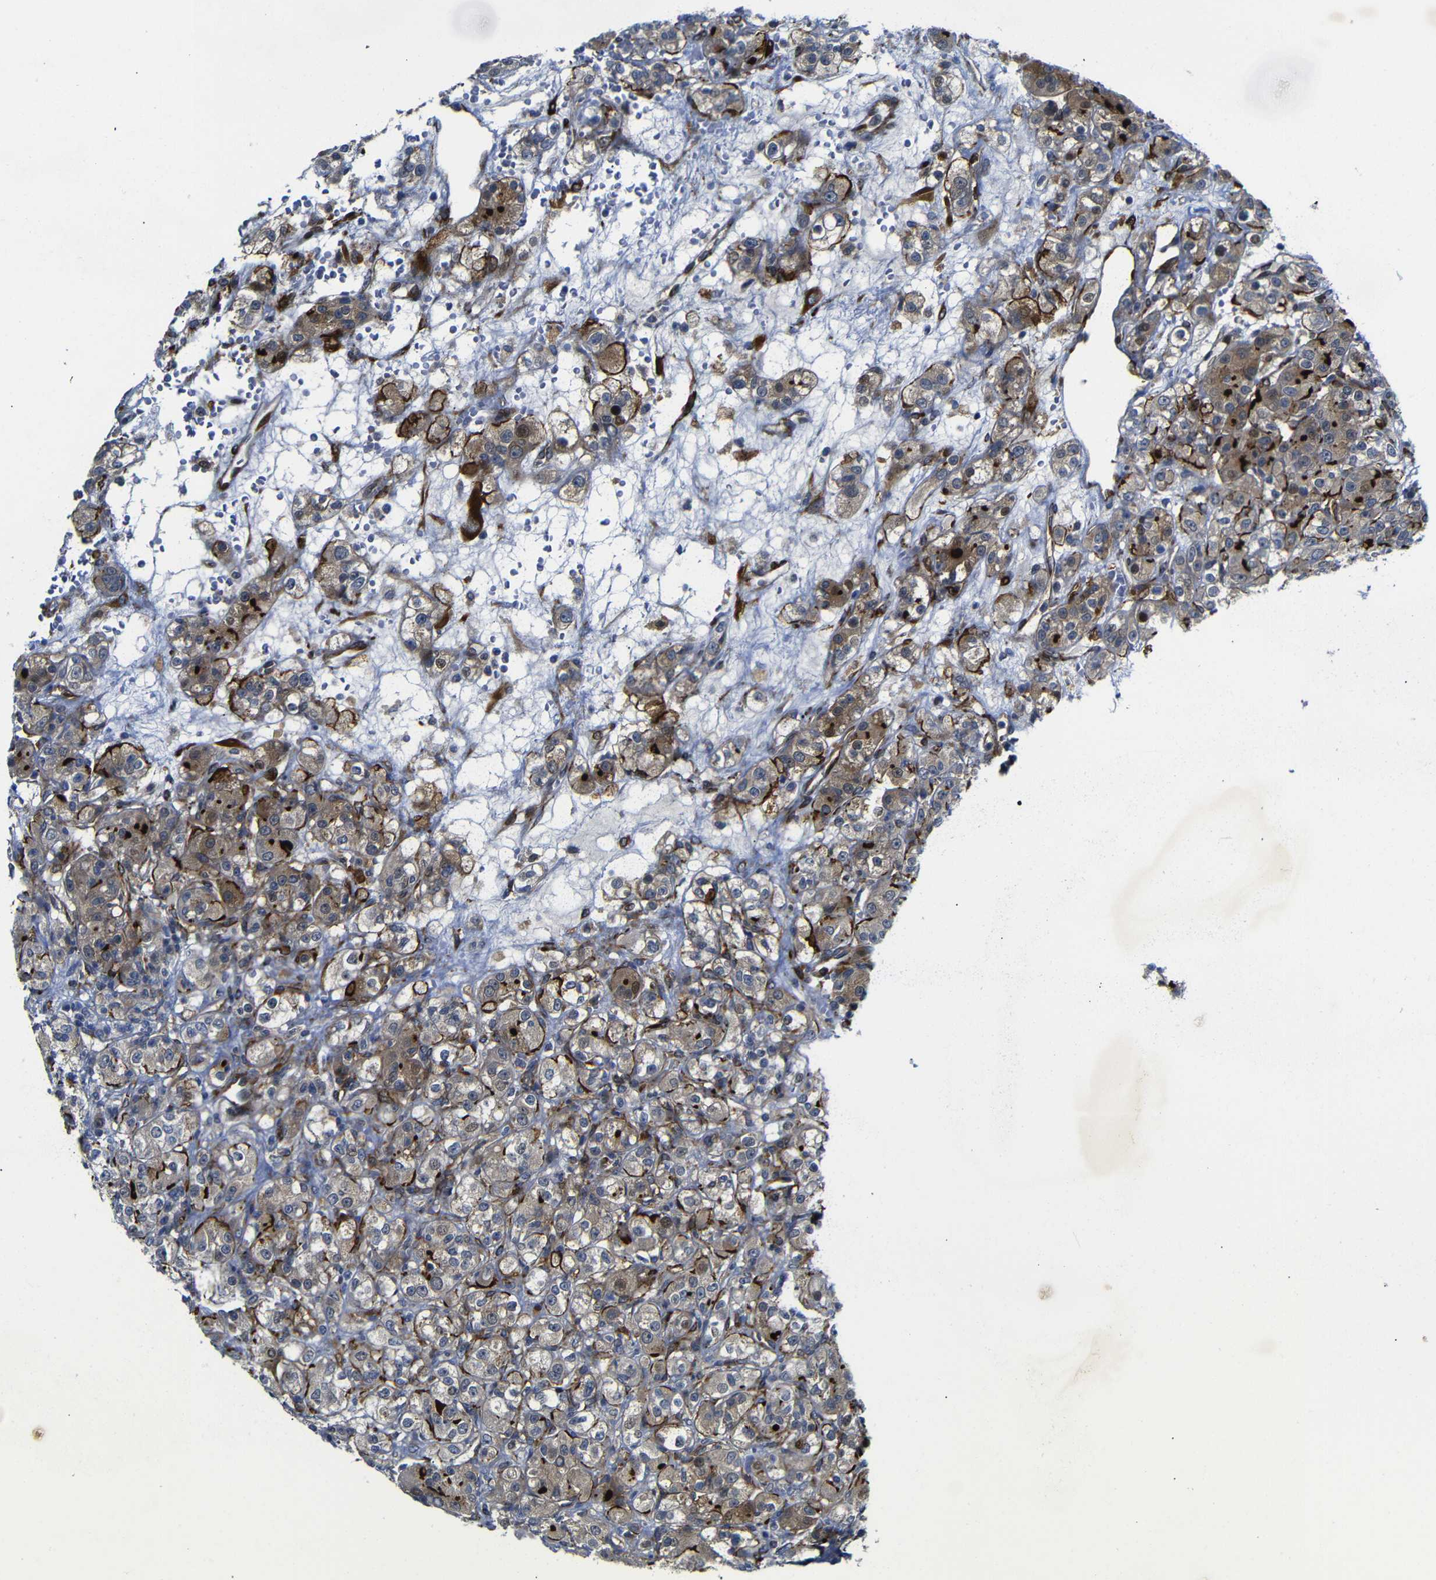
{"staining": {"intensity": "moderate", "quantity": "25%-75%", "location": "cytoplasmic/membranous"}, "tissue": "renal cancer", "cell_type": "Tumor cells", "image_type": "cancer", "snomed": [{"axis": "morphology", "description": "Normal tissue, NOS"}, {"axis": "morphology", "description": "Adenocarcinoma, NOS"}, {"axis": "topography", "description": "Kidney"}], "caption": "IHC of adenocarcinoma (renal) shows medium levels of moderate cytoplasmic/membranous staining in about 25%-75% of tumor cells. The staining is performed using DAB brown chromogen to label protein expression. The nuclei are counter-stained blue using hematoxylin.", "gene": "PARP14", "patient": {"sex": "male", "age": 61}}